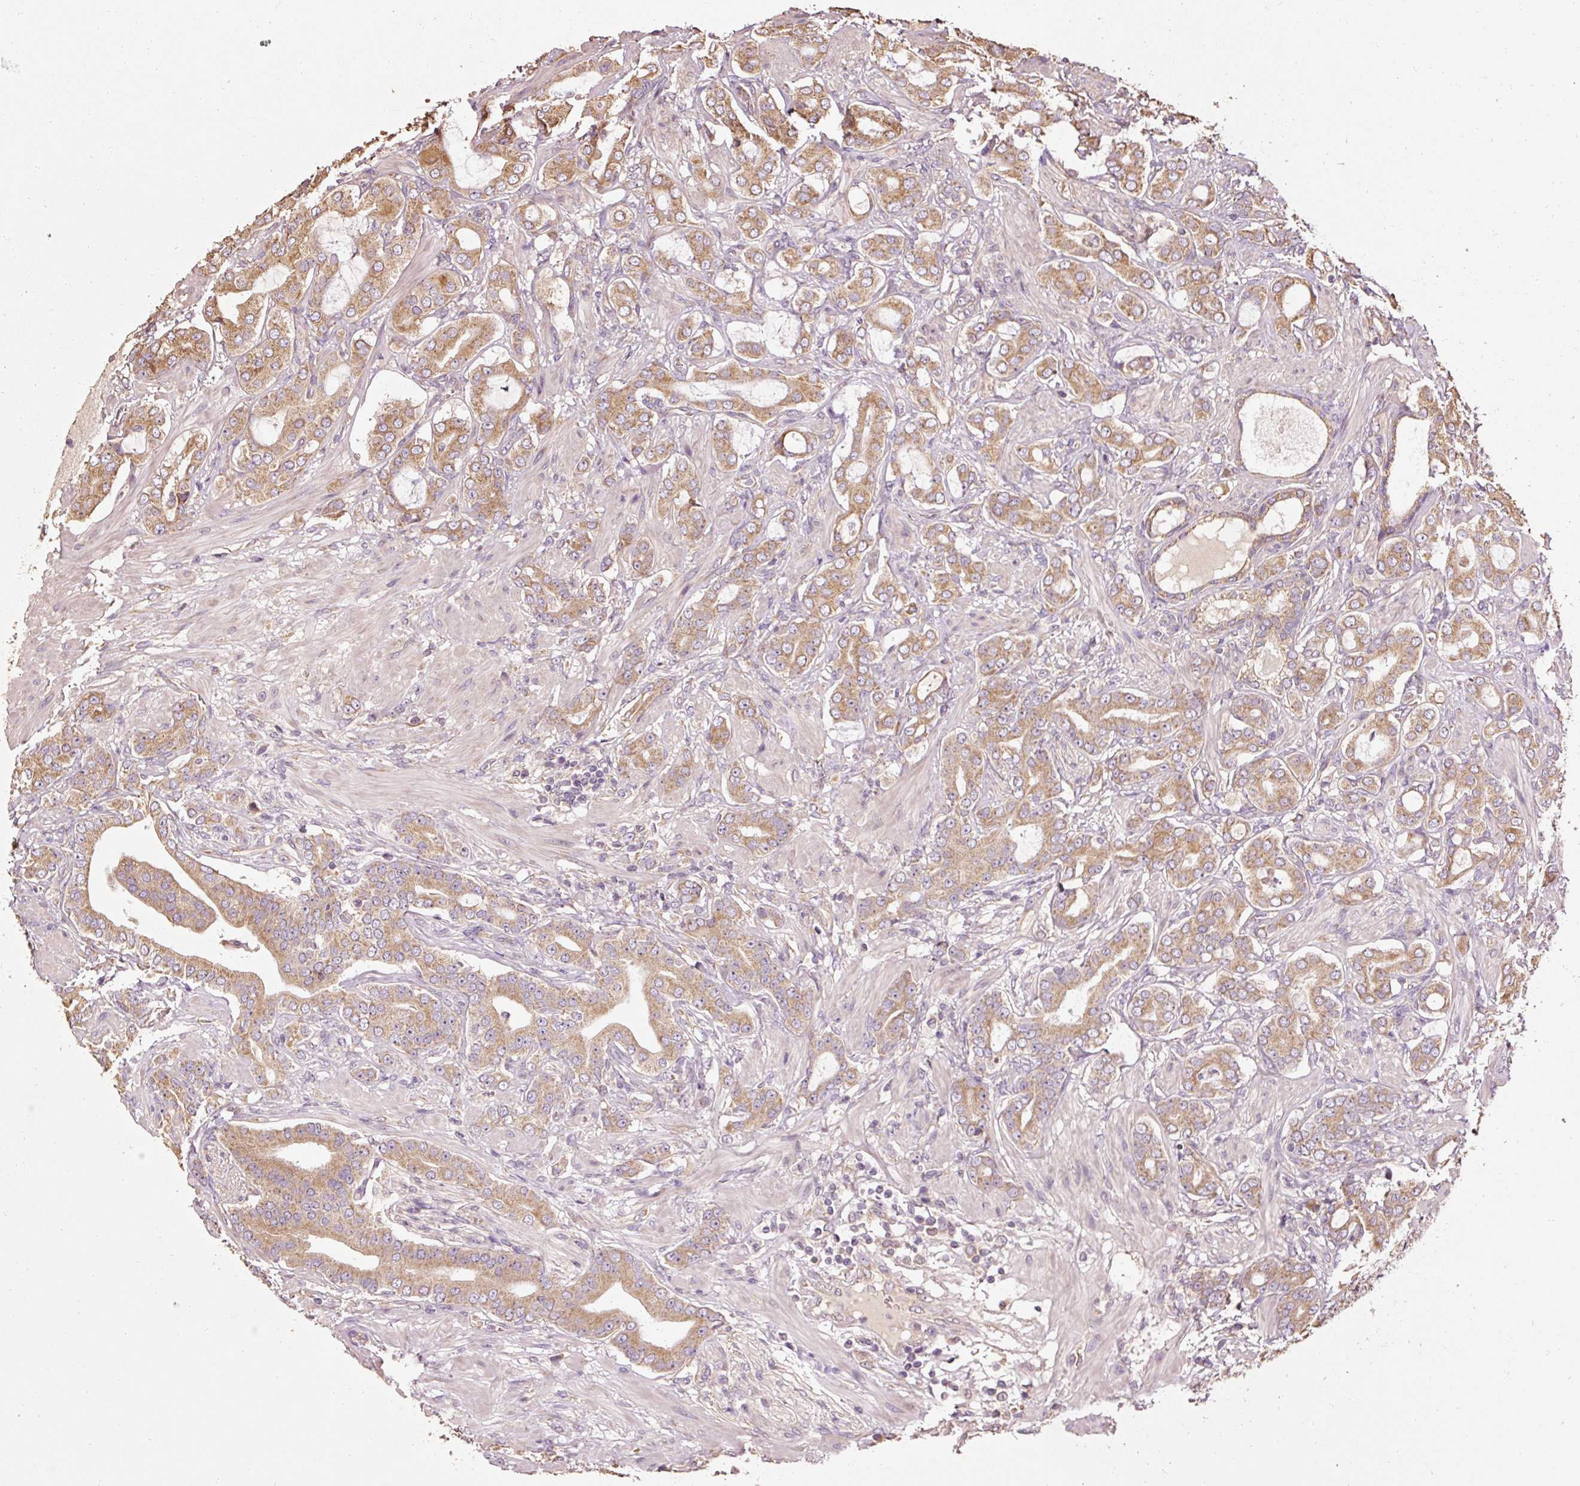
{"staining": {"intensity": "moderate", "quantity": ">75%", "location": "cytoplasmic/membranous"}, "tissue": "prostate cancer", "cell_type": "Tumor cells", "image_type": "cancer", "snomed": [{"axis": "morphology", "description": "Adenocarcinoma, Low grade"}, {"axis": "topography", "description": "Prostate"}], "caption": "Protein staining displays moderate cytoplasmic/membranous staining in about >75% of tumor cells in prostate cancer (adenocarcinoma (low-grade)). Using DAB (3,3'-diaminobenzidine) (brown) and hematoxylin (blue) stains, captured at high magnification using brightfield microscopy.", "gene": "EFHC1", "patient": {"sex": "male", "age": 57}}